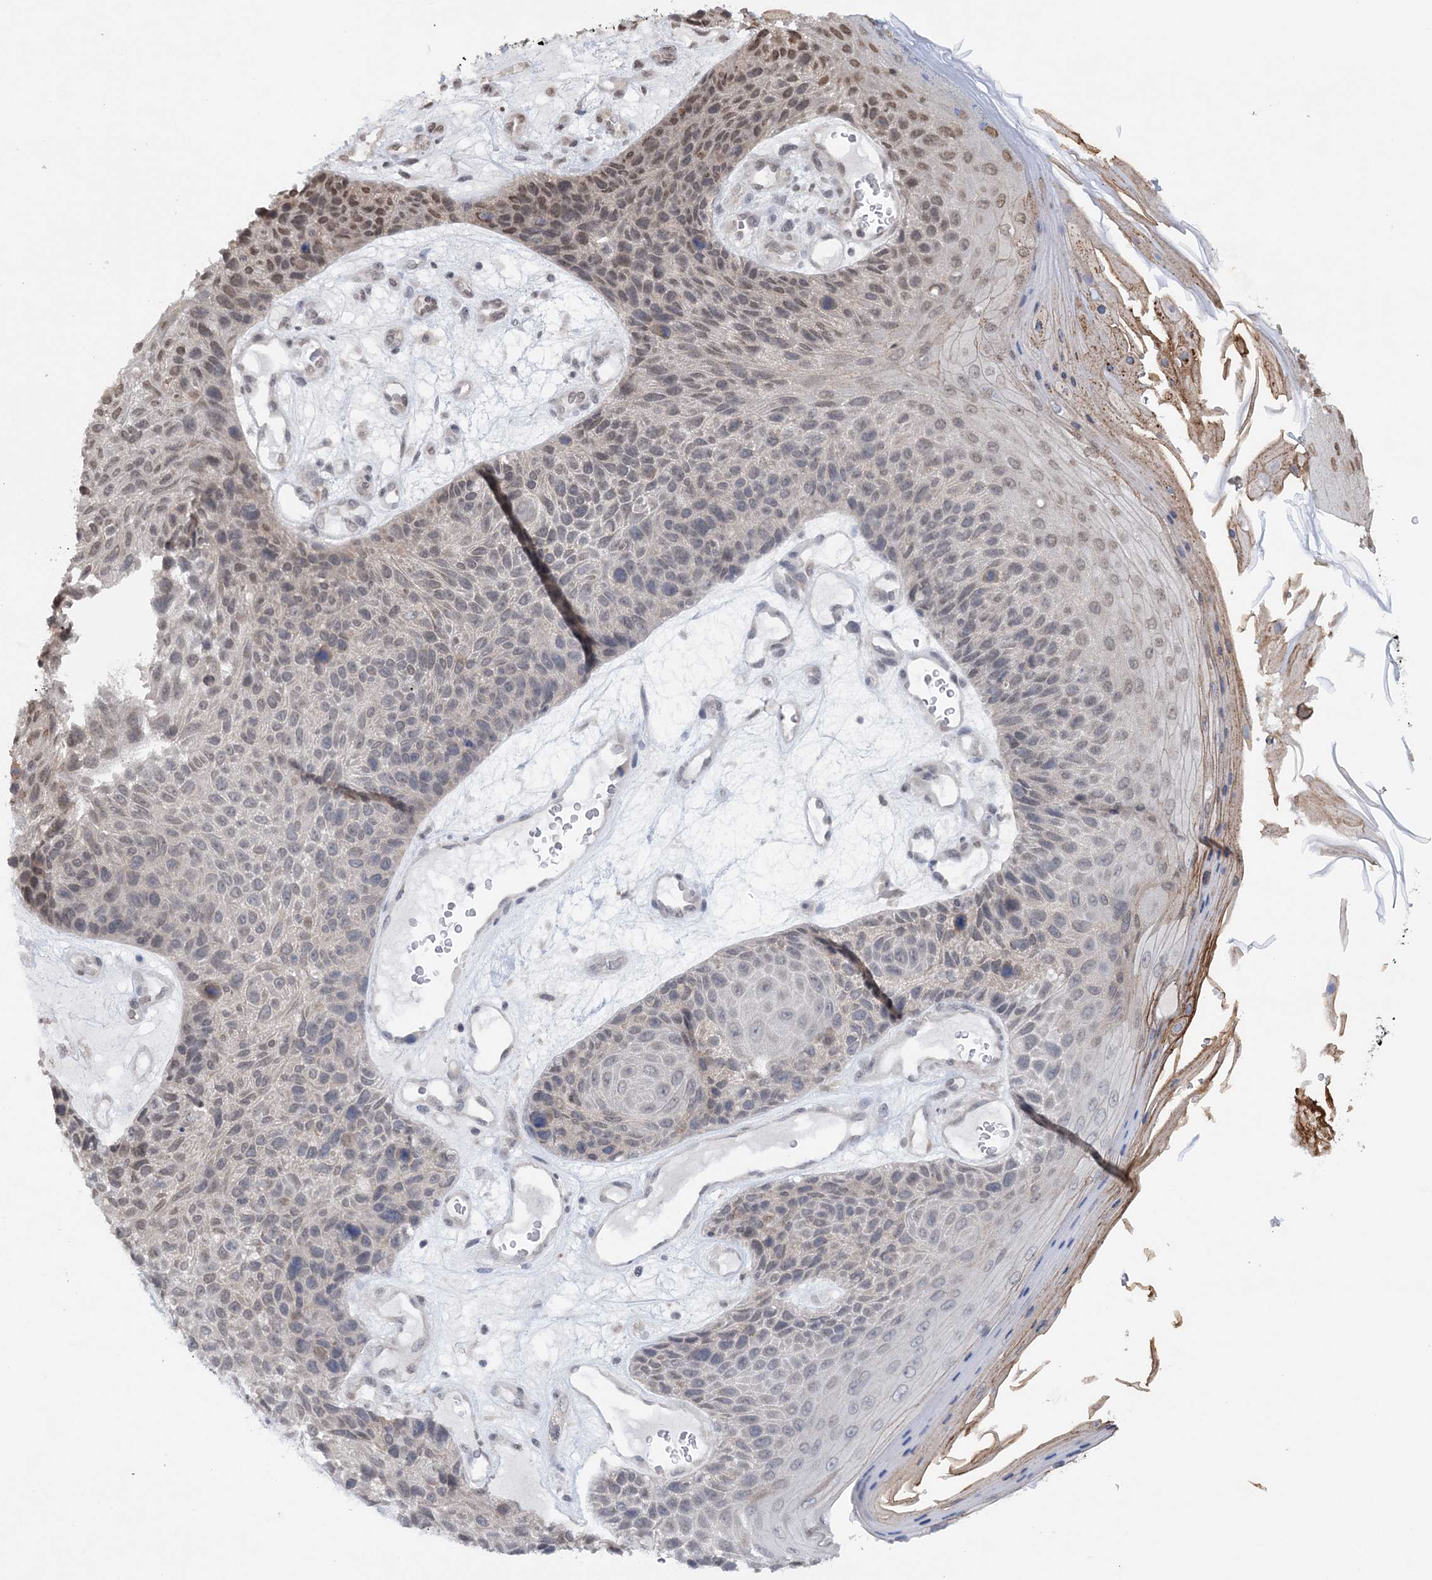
{"staining": {"intensity": "moderate", "quantity": "25%-75%", "location": "nuclear"}, "tissue": "skin cancer", "cell_type": "Tumor cells", "image_type": "cancer", "snomed": [{"axis": "morphology", "description": "Squamous cell carcinoma, NOS"}, {"axis": "topography", "description": "Skin"}], "caption": "High-magnification brightfield microscopy of skin cancer stained with DAB (brown) and counterstained with hematoxylin (blue). tumor cells exhibit moderate nuclear positivity is appreciated in about25%-75% of cells.", "gene": "CCDC152", "patient": {"sex": "female", "age": 88}}